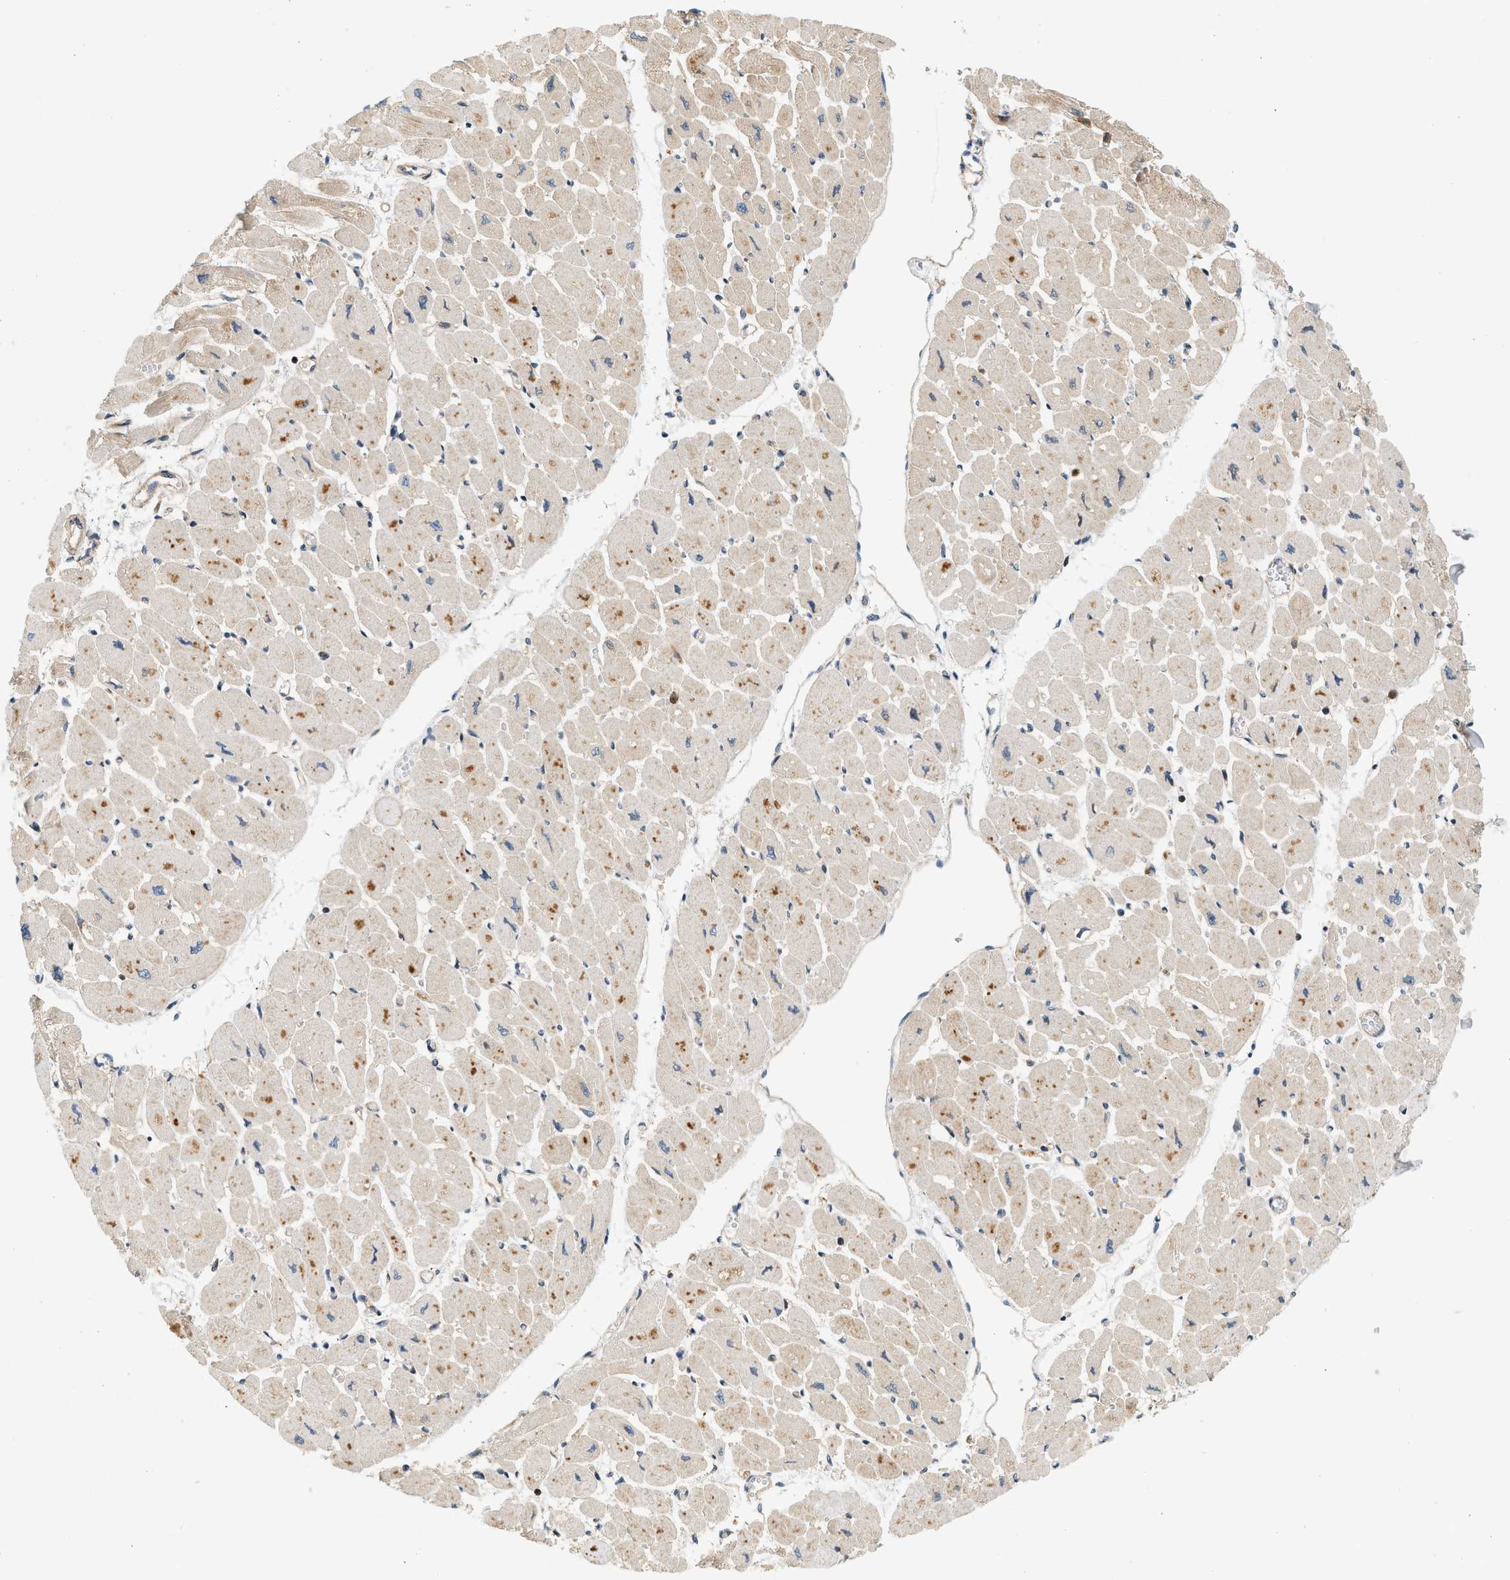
{"staining": {"intensity": "weak", "quantity": ">75%", "location": "cytoplasmic/membranous"}, "tissue": "heart muscle", "cell_type": "Cardiomyocytes", "image_type": "normal", "snomed": [{"axis": "morphology", "description": "Normal tissue, NOS"}, {"axis": "topography", "description": "Heart"}], "caption": "Immunohistochemistry of normal heart muscle demonstrates low levels of weak cytoplasmic/membranous staining in approximately >75% of cardiomyocytes. Nuclei are stained in blue.", "gene": "NRSN2", "patient": {"sex": "female", "age": 54}}